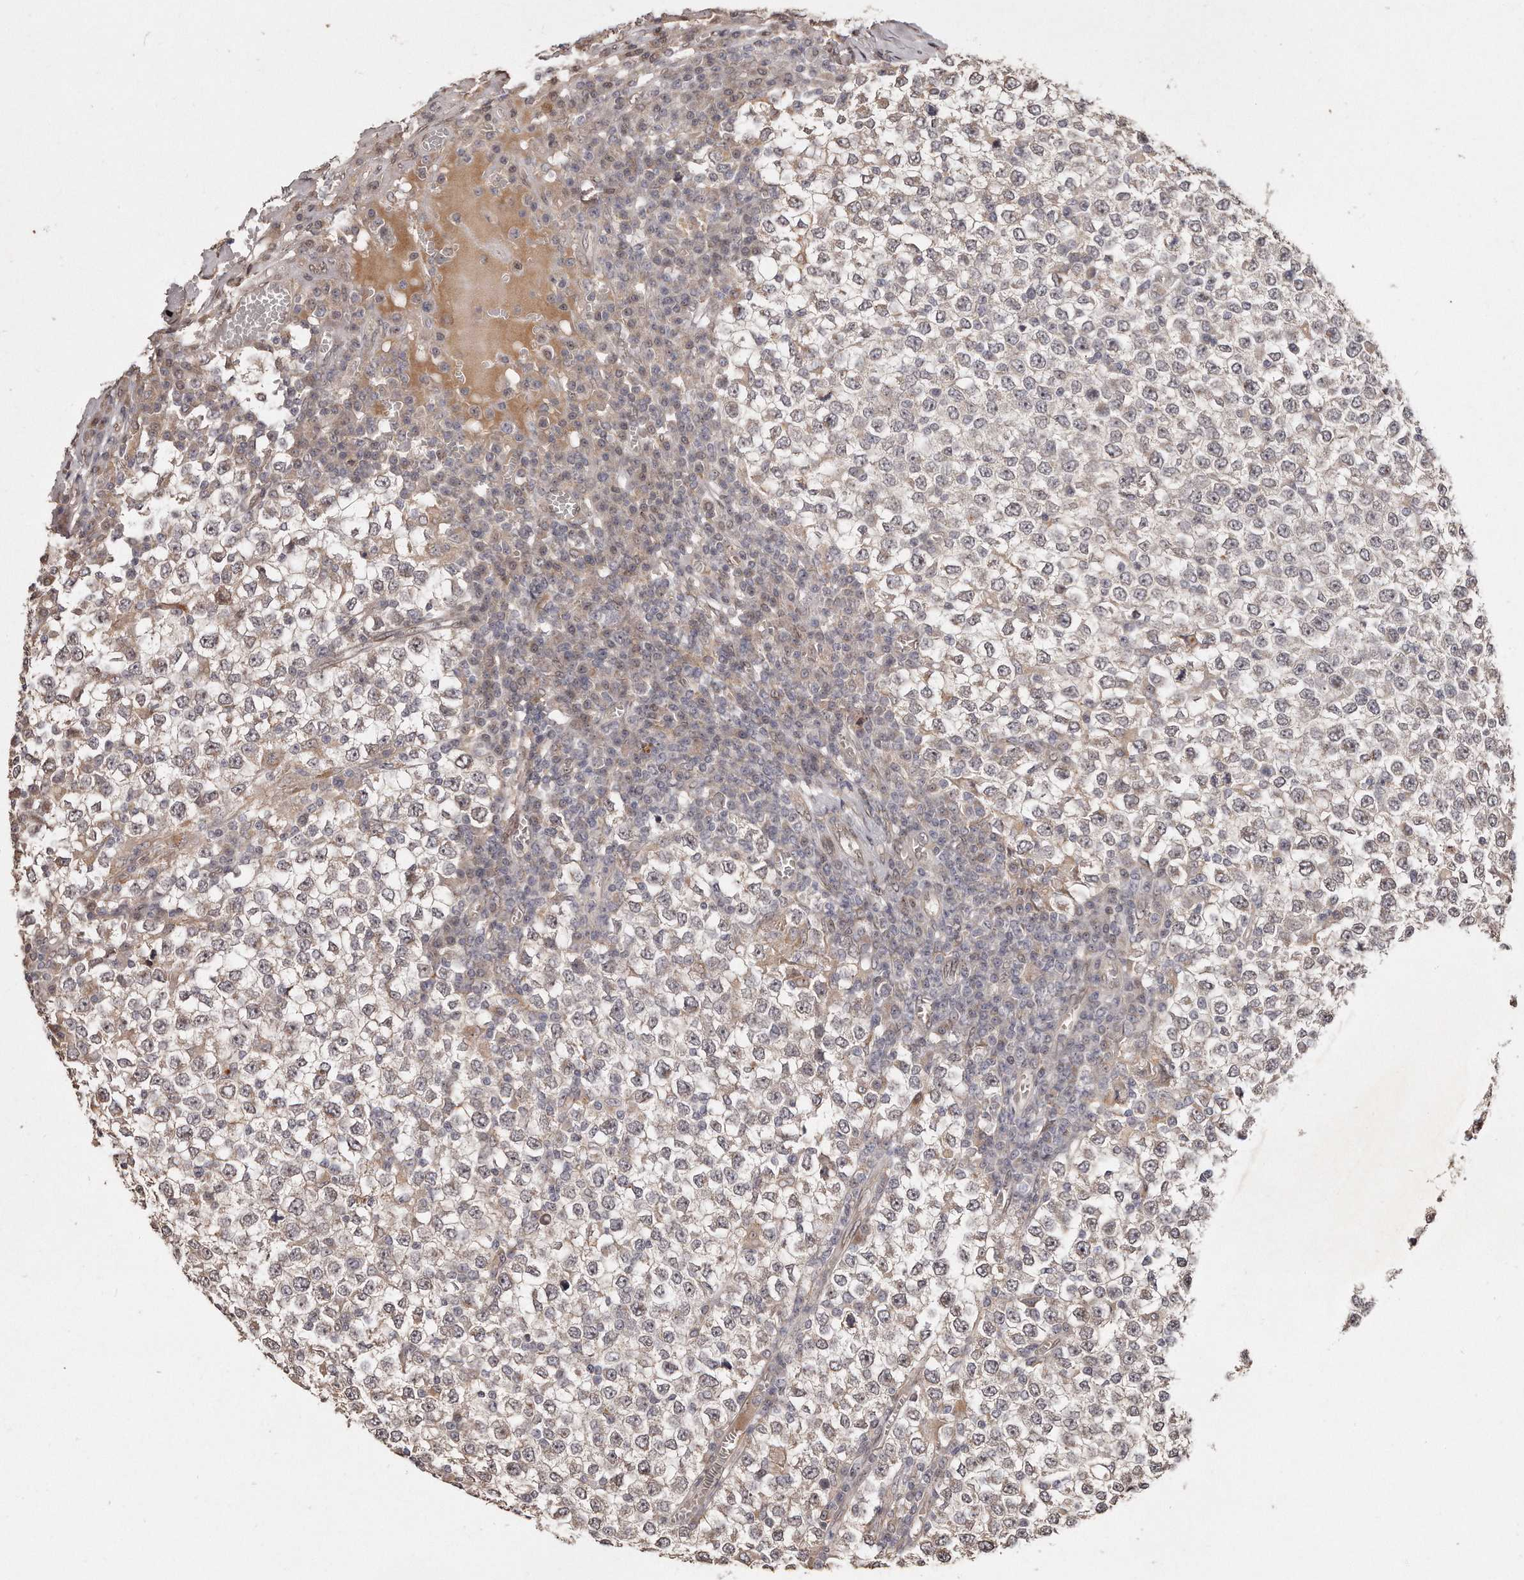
{"staining": {"intensity": "negative", "quantity": "none", "location": "none"}, "tissue": "testis cancer", "cell_type": "Tumor cells", "image_type": "cancer", "snomed": [{"axis": "morphology", "description": "Seminoma, NOS"}, {"axis": "topography", "description": "Testis"}], "caption": "Tumor cells show no significant positivity in testis seminoma.", "gene": "HASPIN", "patient": {"sex": "male", "age": 65}}